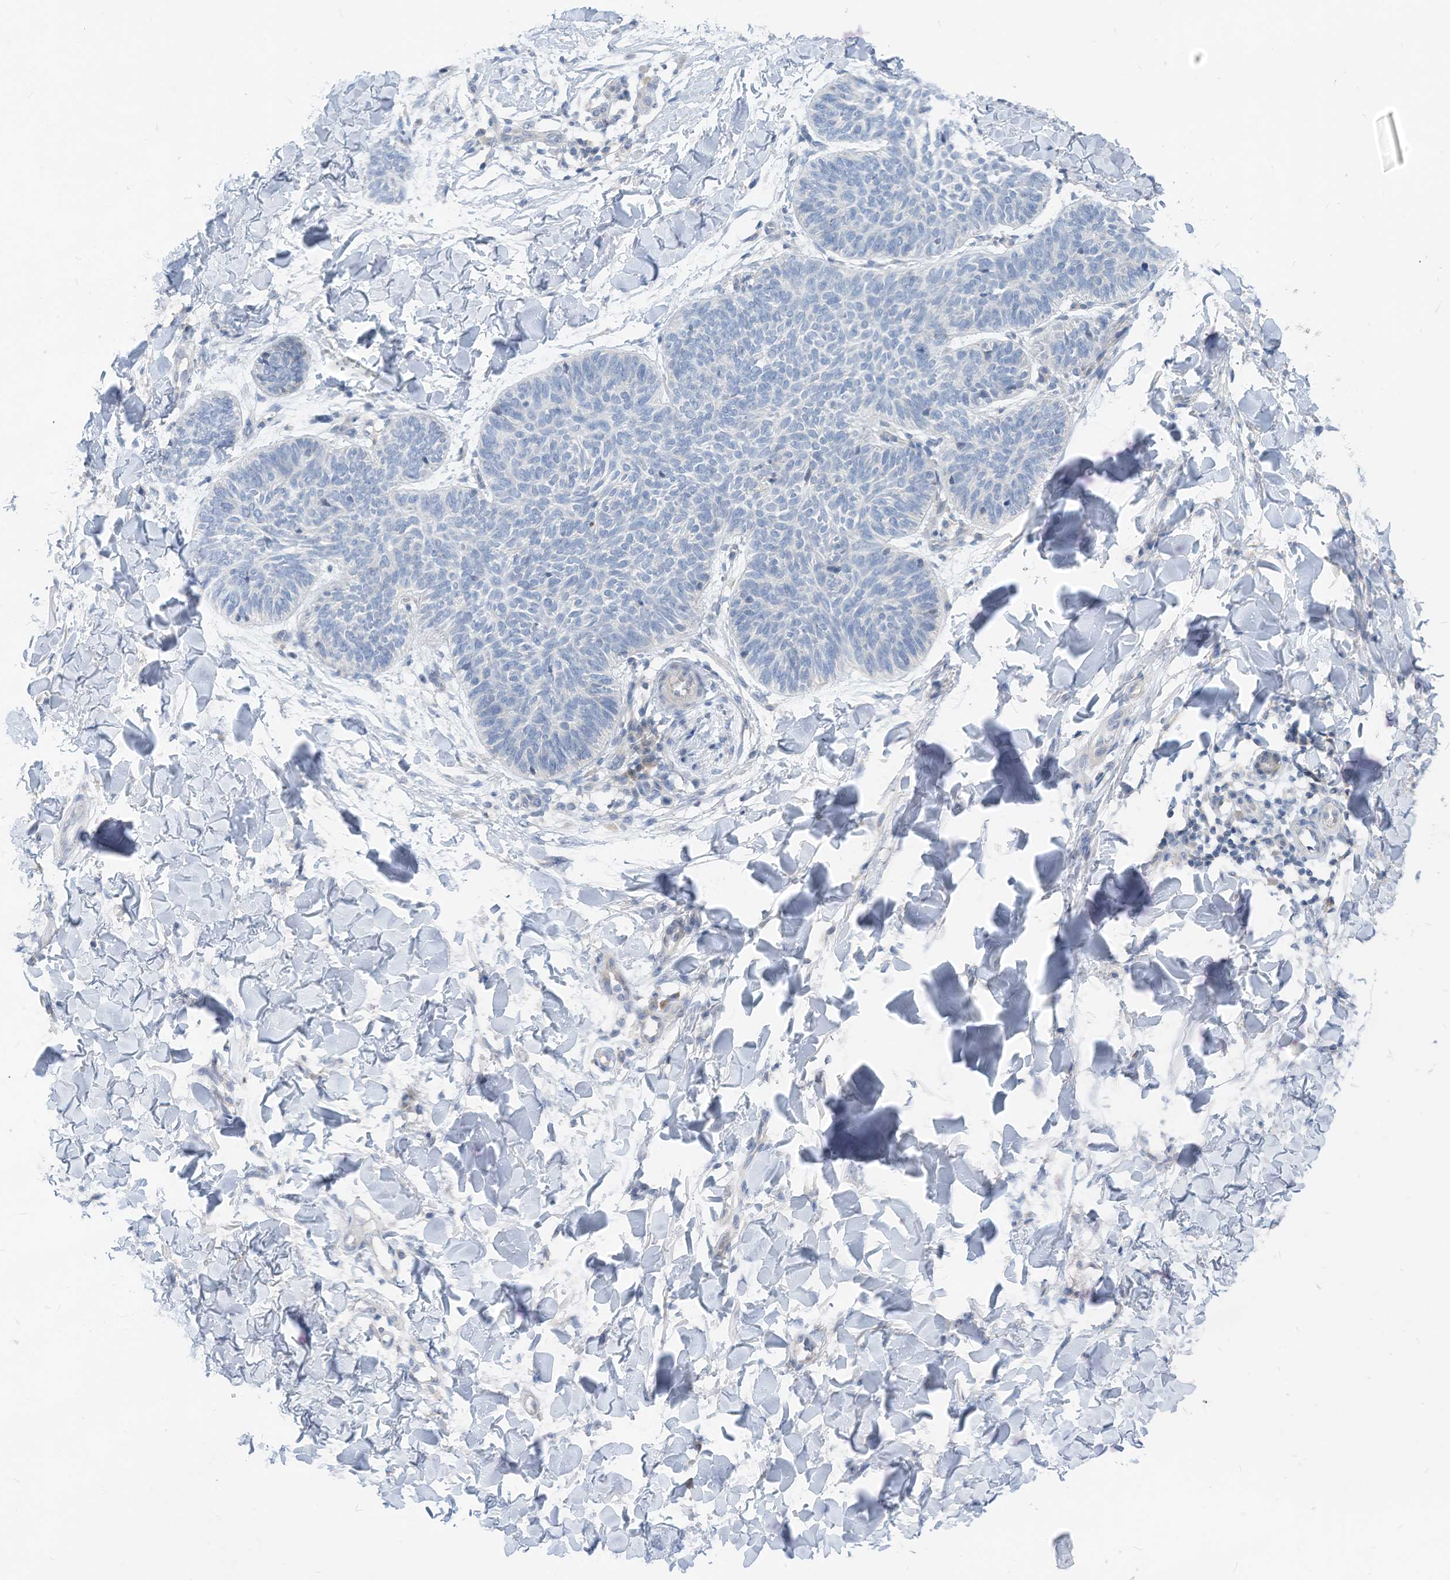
{"staining": {"intensity": "negative", "quantity": "none", "location": "none"}, "tissue": "skin cancer", "cell_type": "Tumor cells", "image_type": "cancer", "snomed": [{"axis": "morphology", "description": "Normal tissue, NOS"}, {"axis": "morphology", "description": "Basal cell carcinoma"}, {"axis": "topography", "description": "Skin"}], "caption": "IHC of skin basal cell carcinoma exhibits no expression in tumor cells.", "gene": "LDAH", "patient": {"sex": "male", "age": 50}}